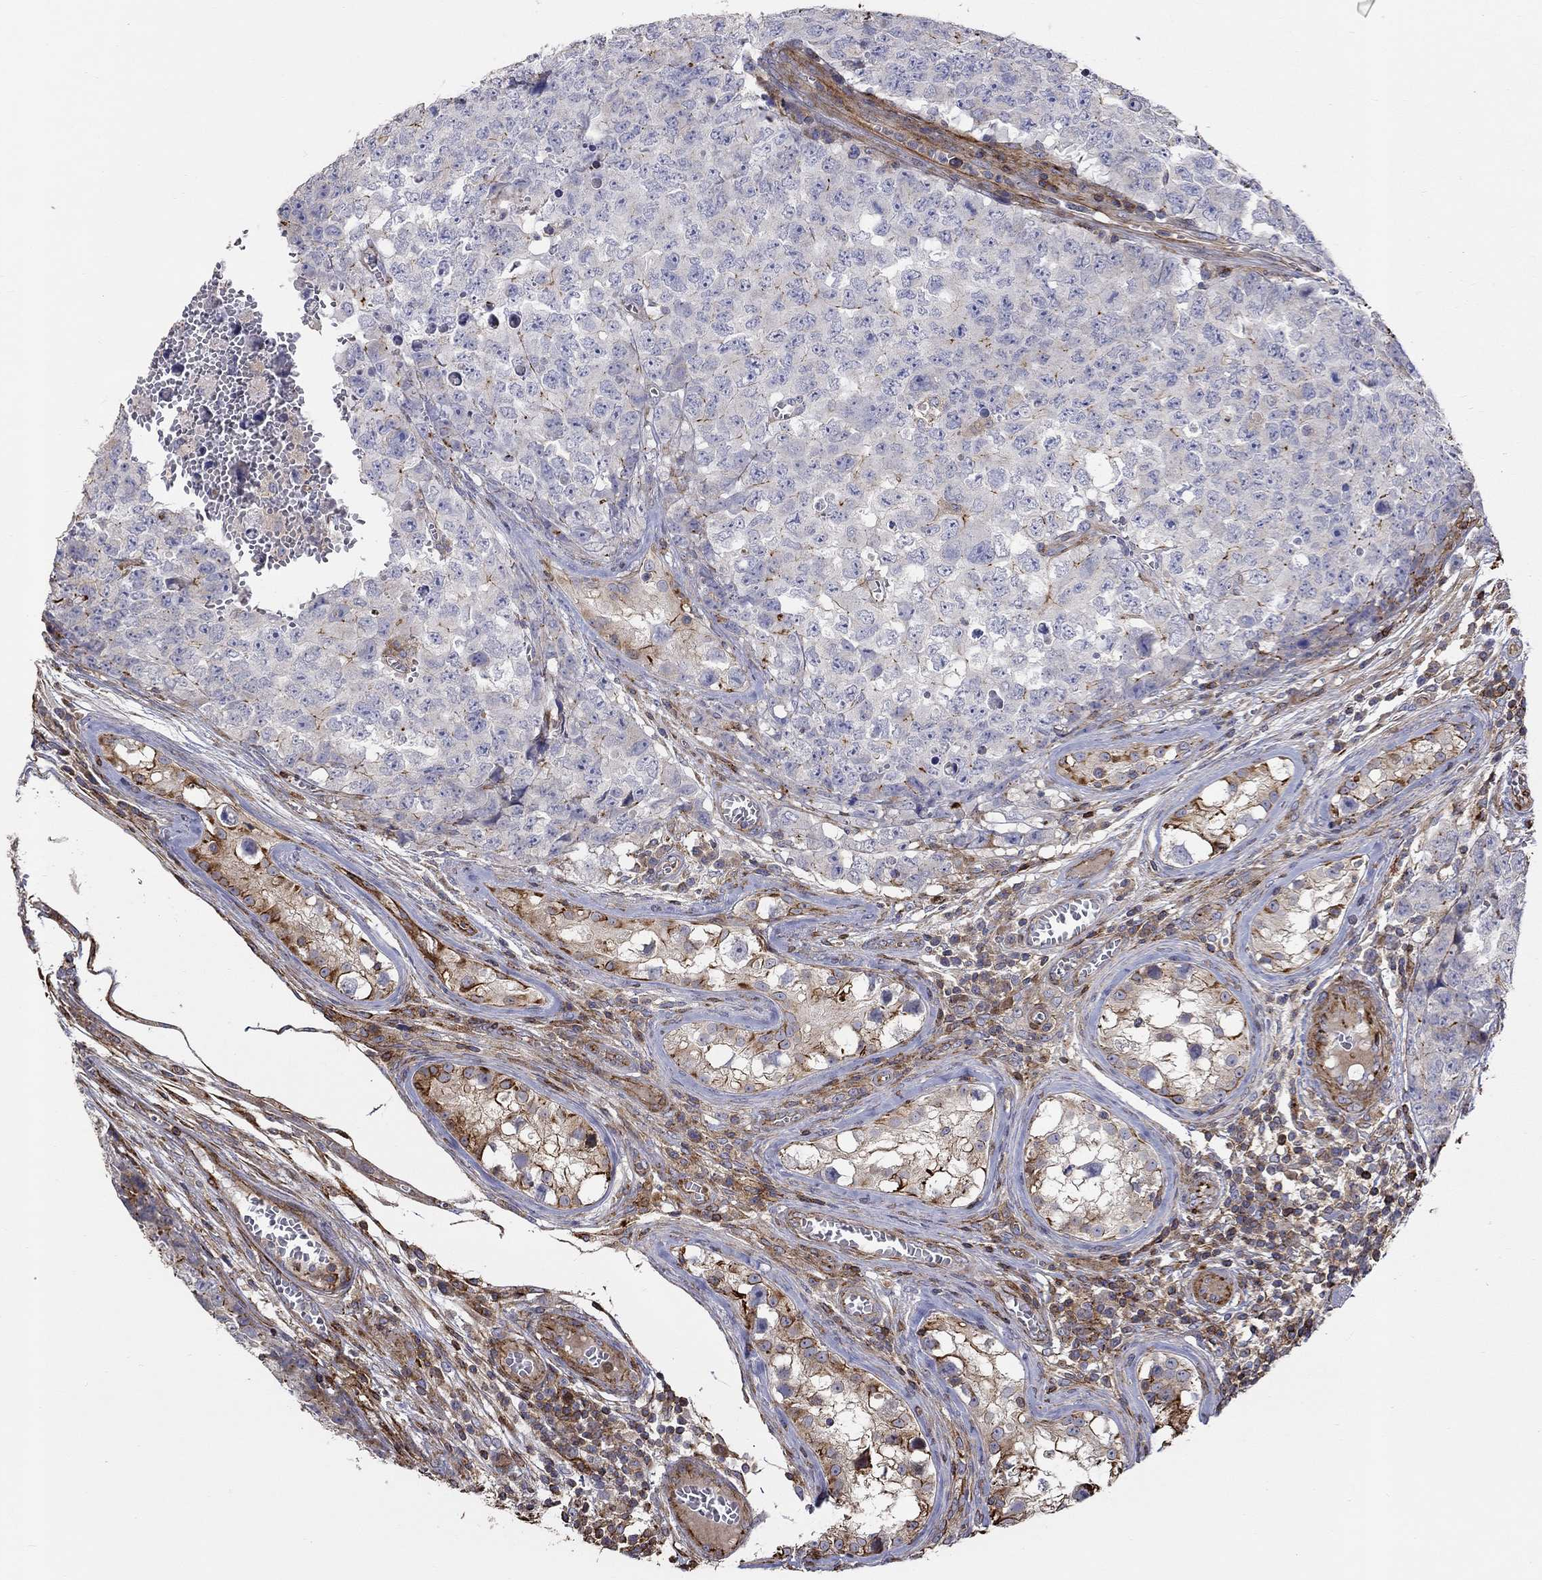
{"staining": {"intensity": "strong", "quantity": "<25%", "location": "cytoplasmic/membranous"}, "tissue": "testis cancer", "cell_type": "Tumor cells", "image_type": "cancer", "snomed": [{"axis": "morphology", "description": "Carcinoma, Embryonal, NOS"}, {"axis": "topography", "description": "Testis"}], "caption": "A medium amount of strong cytoplasmic/membranous positivity is identified in approximately <25% of tumor cells in testis cancer tissue. Using DAB (brown) and hematoxylin (blue) stains, captured at high magnification using brightfield microscopy.", "gene": "NPHP1", "patient": {"sex": "male", "age": 23}}